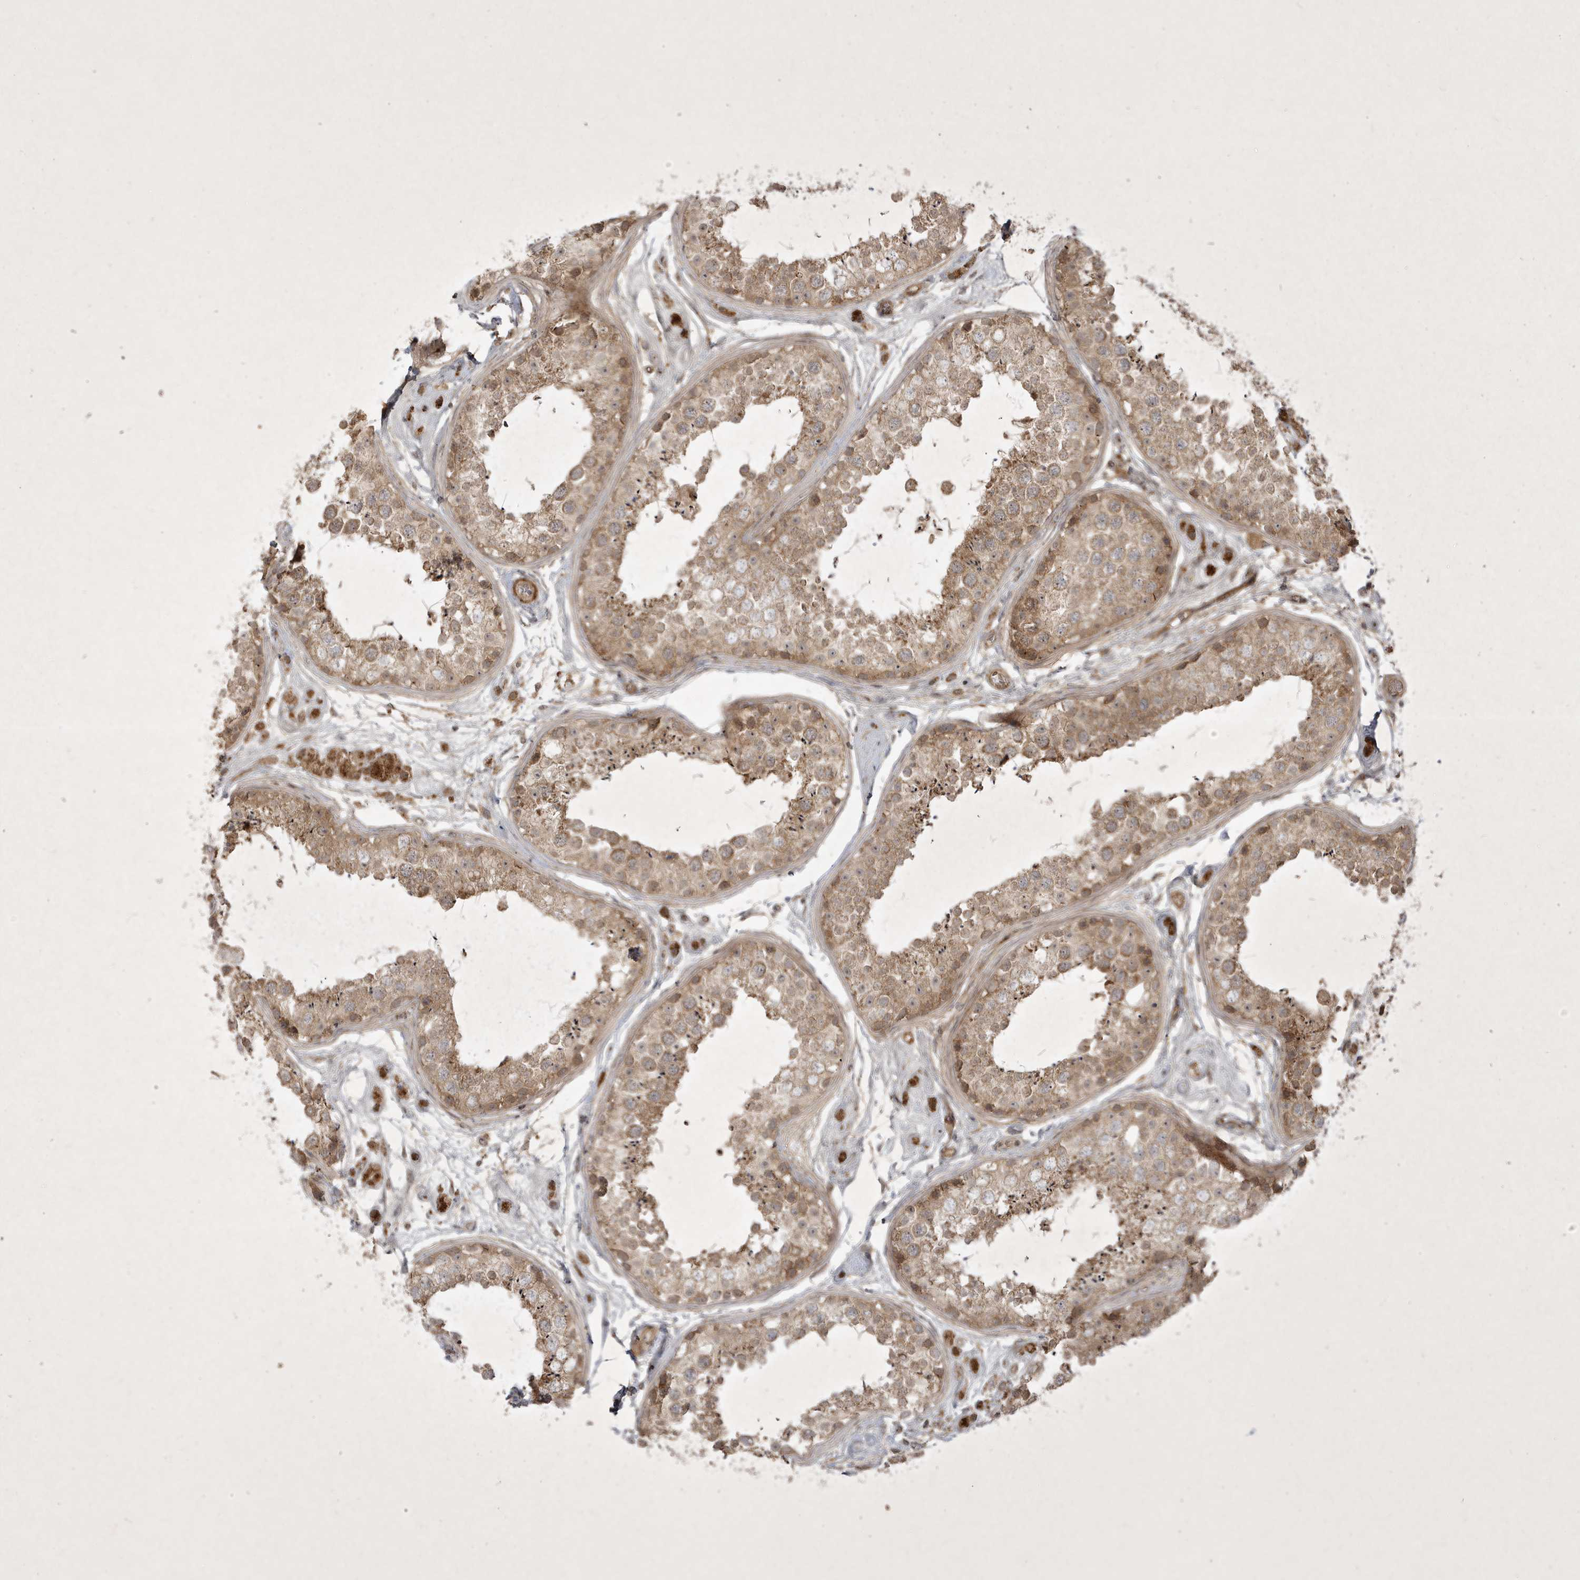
{"staining": {"intensity": "moderate", "quantity": ">75%", "location": "cytoplasmic/membranous"}, "tissue": "testis", "cell_type": "Cells in seminiferous ducts", "image_type": "normal", "snomed": [{"axis": "morphology", "description": "Normal tissue, NOS"}, {"axis": "topography", "description": "Testis"}], "caption": "Brown immunohistochemical staining in unremarkable testis exhibits moderate cytoplasmic/membranous positivity in about >75% of cells in seminiferous ducts.", "gene": "FAM83C", "patient": {"sex": "male", "age": 25}}